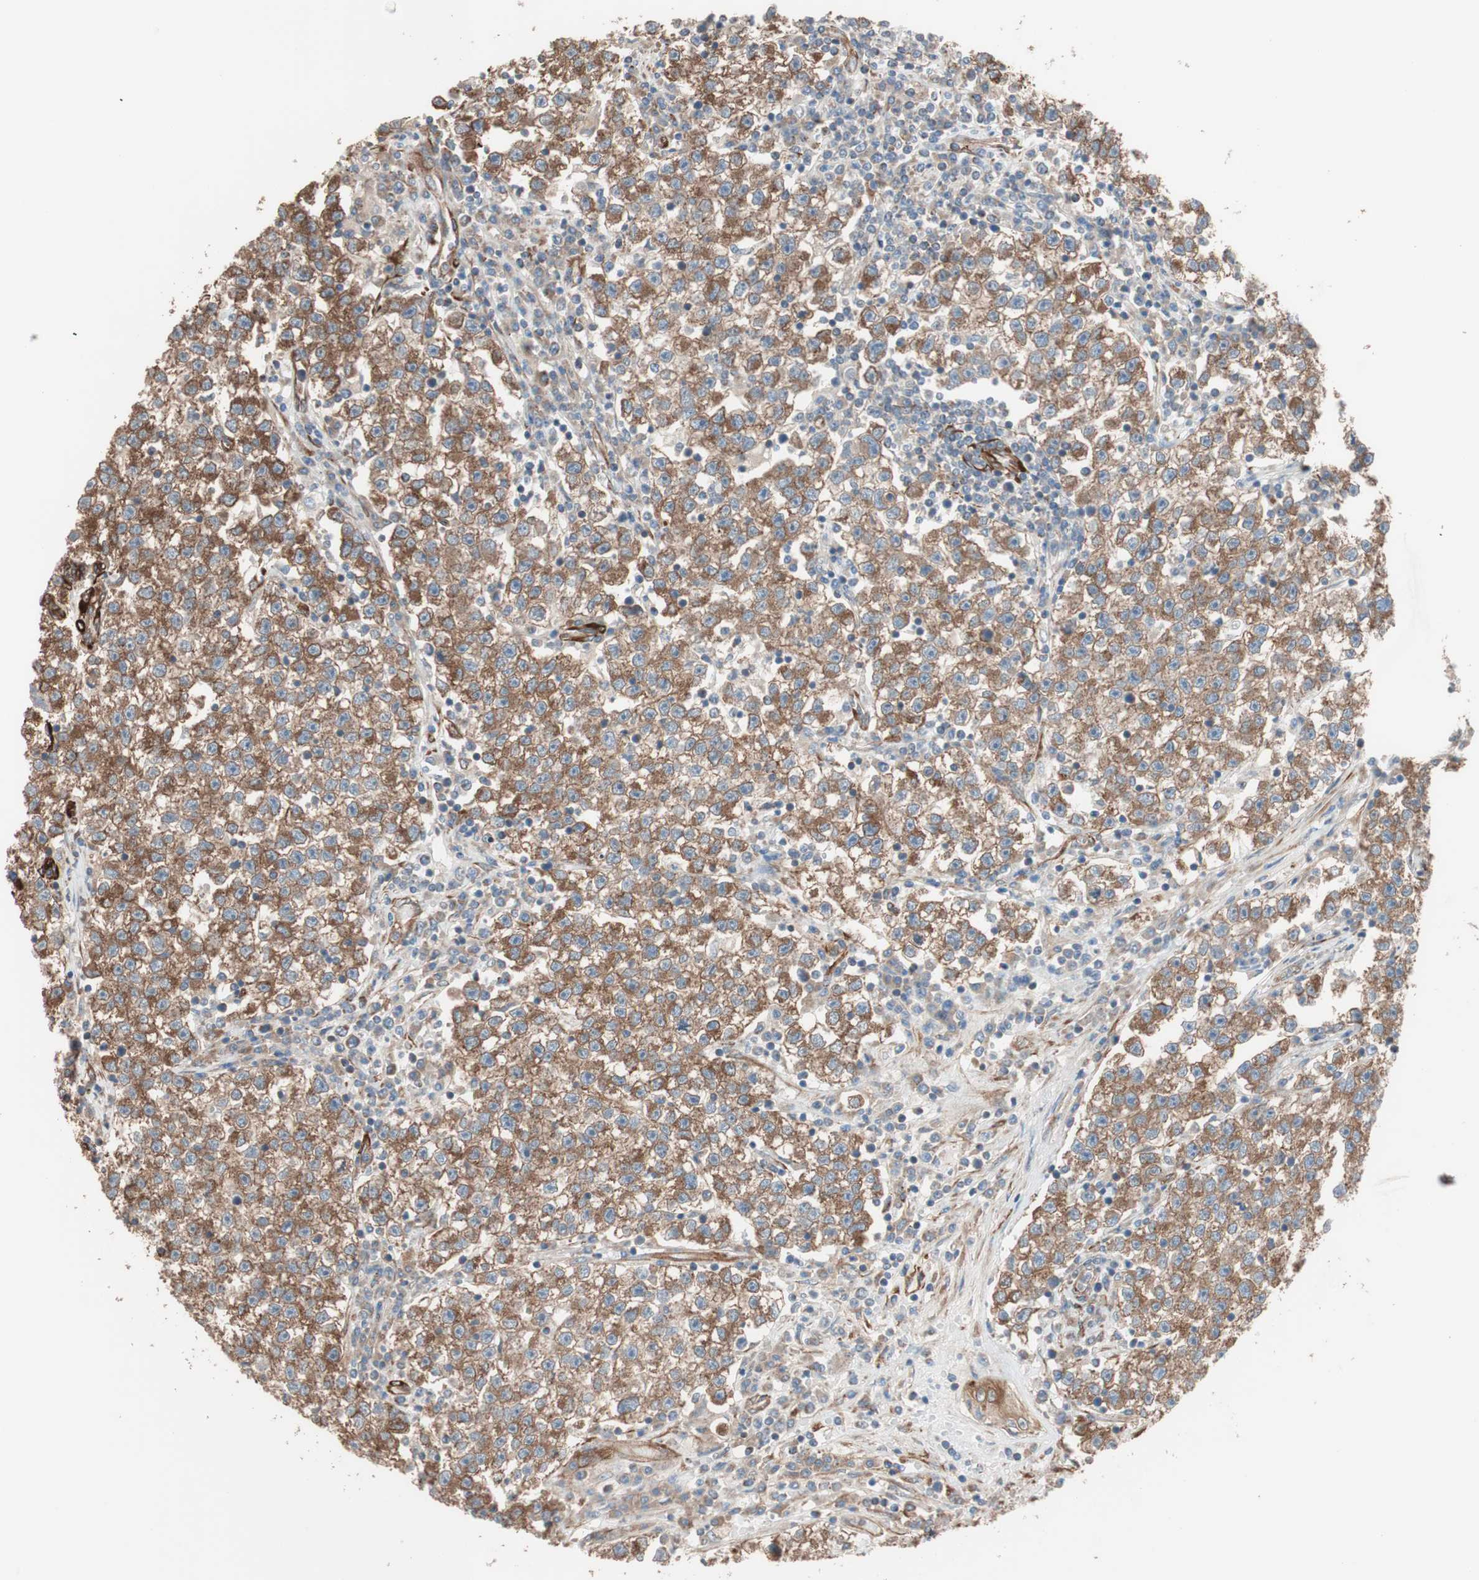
{"staining": {"intensity": "moderate", "quantity": ">75%", "location": "cytoplasmic/membranous"}, "tissue": "testis cancer", "cell_type": "Tumor cells", "image_type": "cancer", "snomed": [{"axis": "morphology", "description": "Seminoma, NOS"}, {"axis": "topography", "description": "Testis"}], "caption": "Moderate cytoplasmic/membranous staining is present in approximately >75% of tumor cells in testis seminoma.", "gene": "GPSM2", "patient": {"sex": "male", "age": 22}}